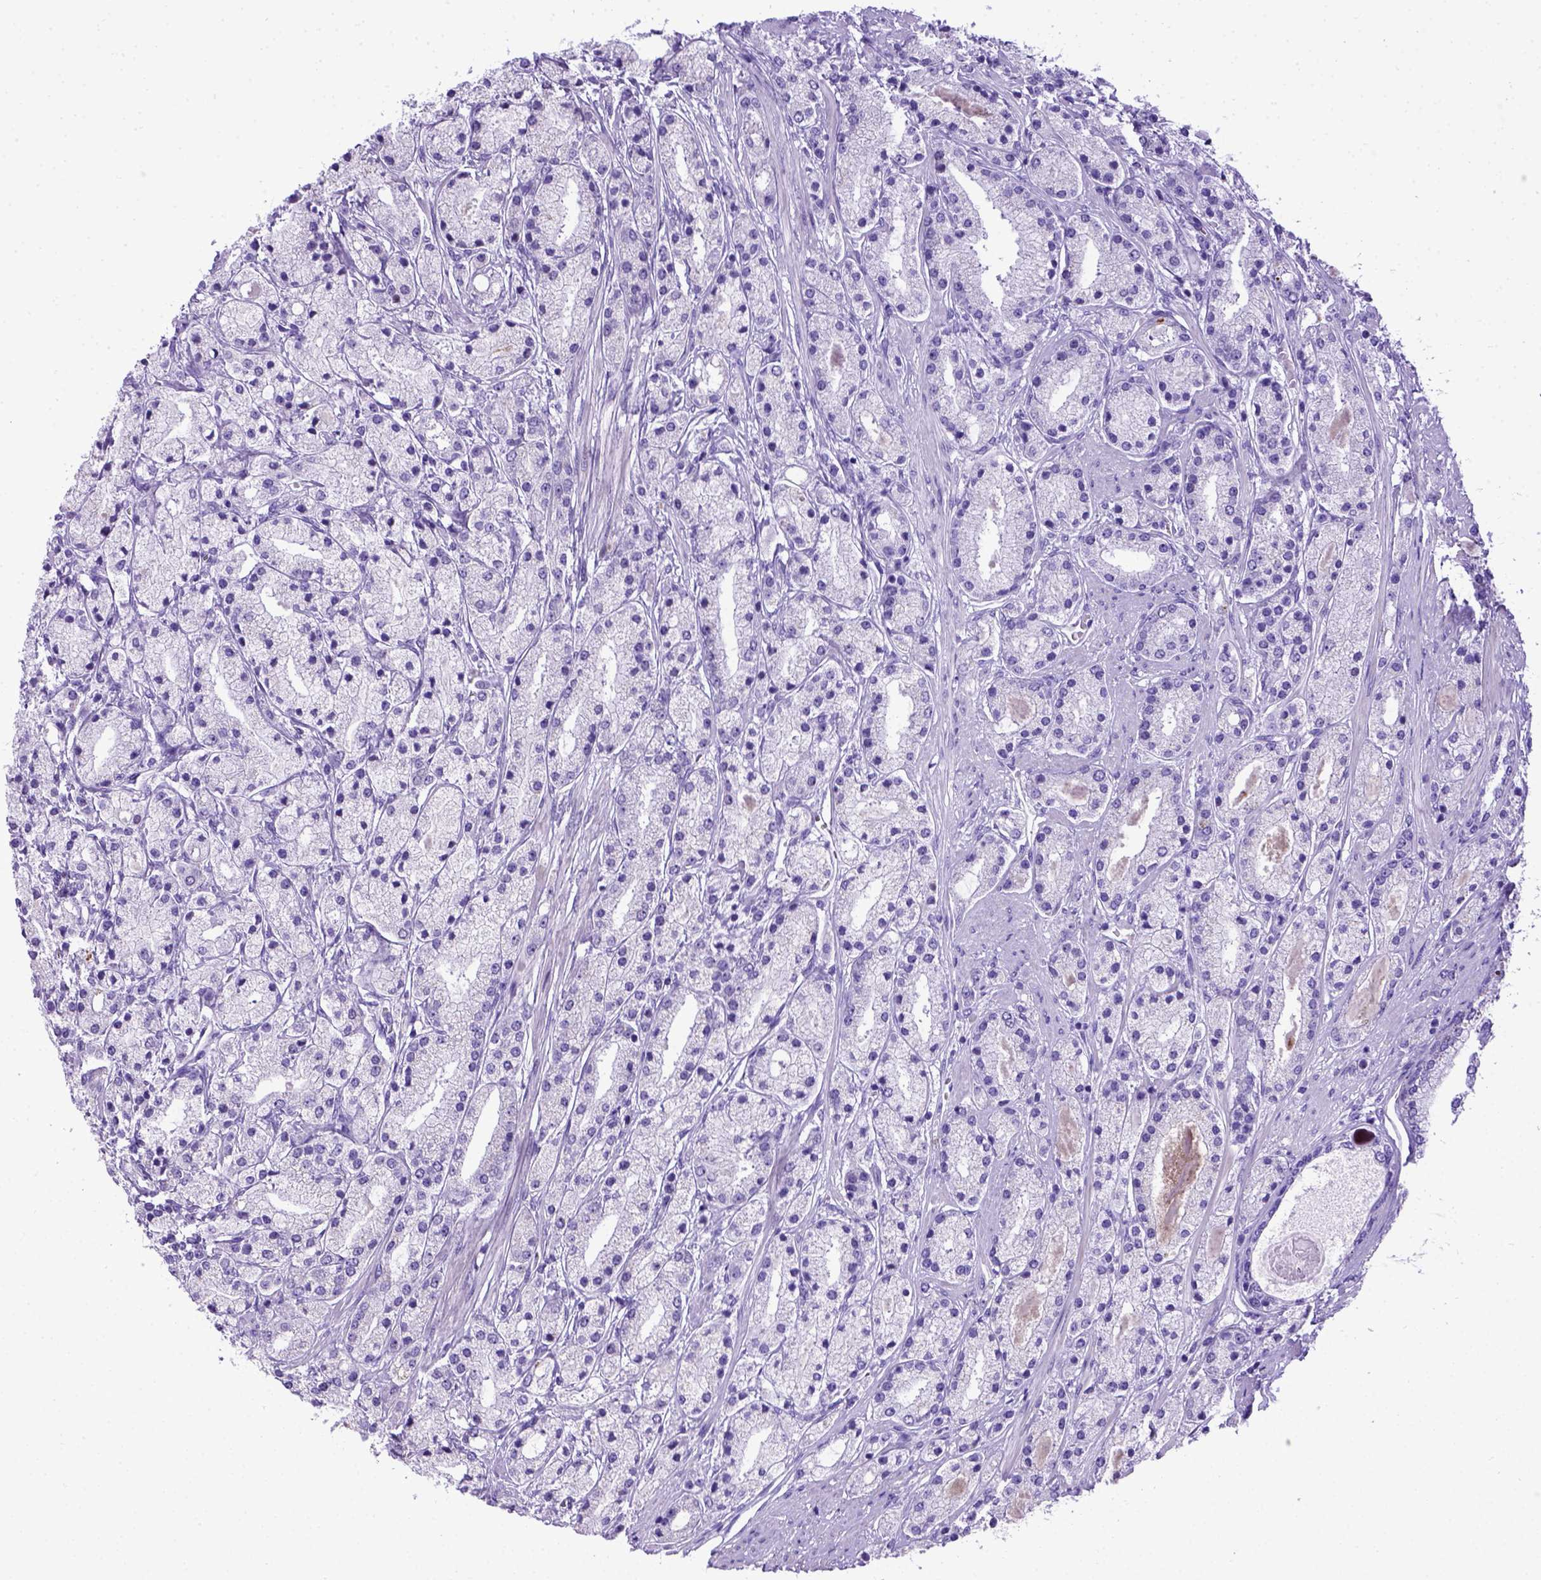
{"staining": {"intensity": "negative", "quantity": "none", "location": "none"}, "tissue": "prostate cancer", "cell_type": "Tumor cells", "image_type": "cancer", "snomed": [{"axis": "morphology", "description": "Adenocarcinoma, High grade"}, {"axis": "topography", "description": "Prostate"}], "caption": "A photomicrograph of human adenocarcinoma (high-grade) (prostate) is negative for staining in tumor cells. The staining is performed using DAB (3,3'-diaminobenzidine) brown chromogen with nuclei counter-stained in using hematoxylin.", "gene": "ADAM12", "patient": {"sex": "male", "age": 67}}